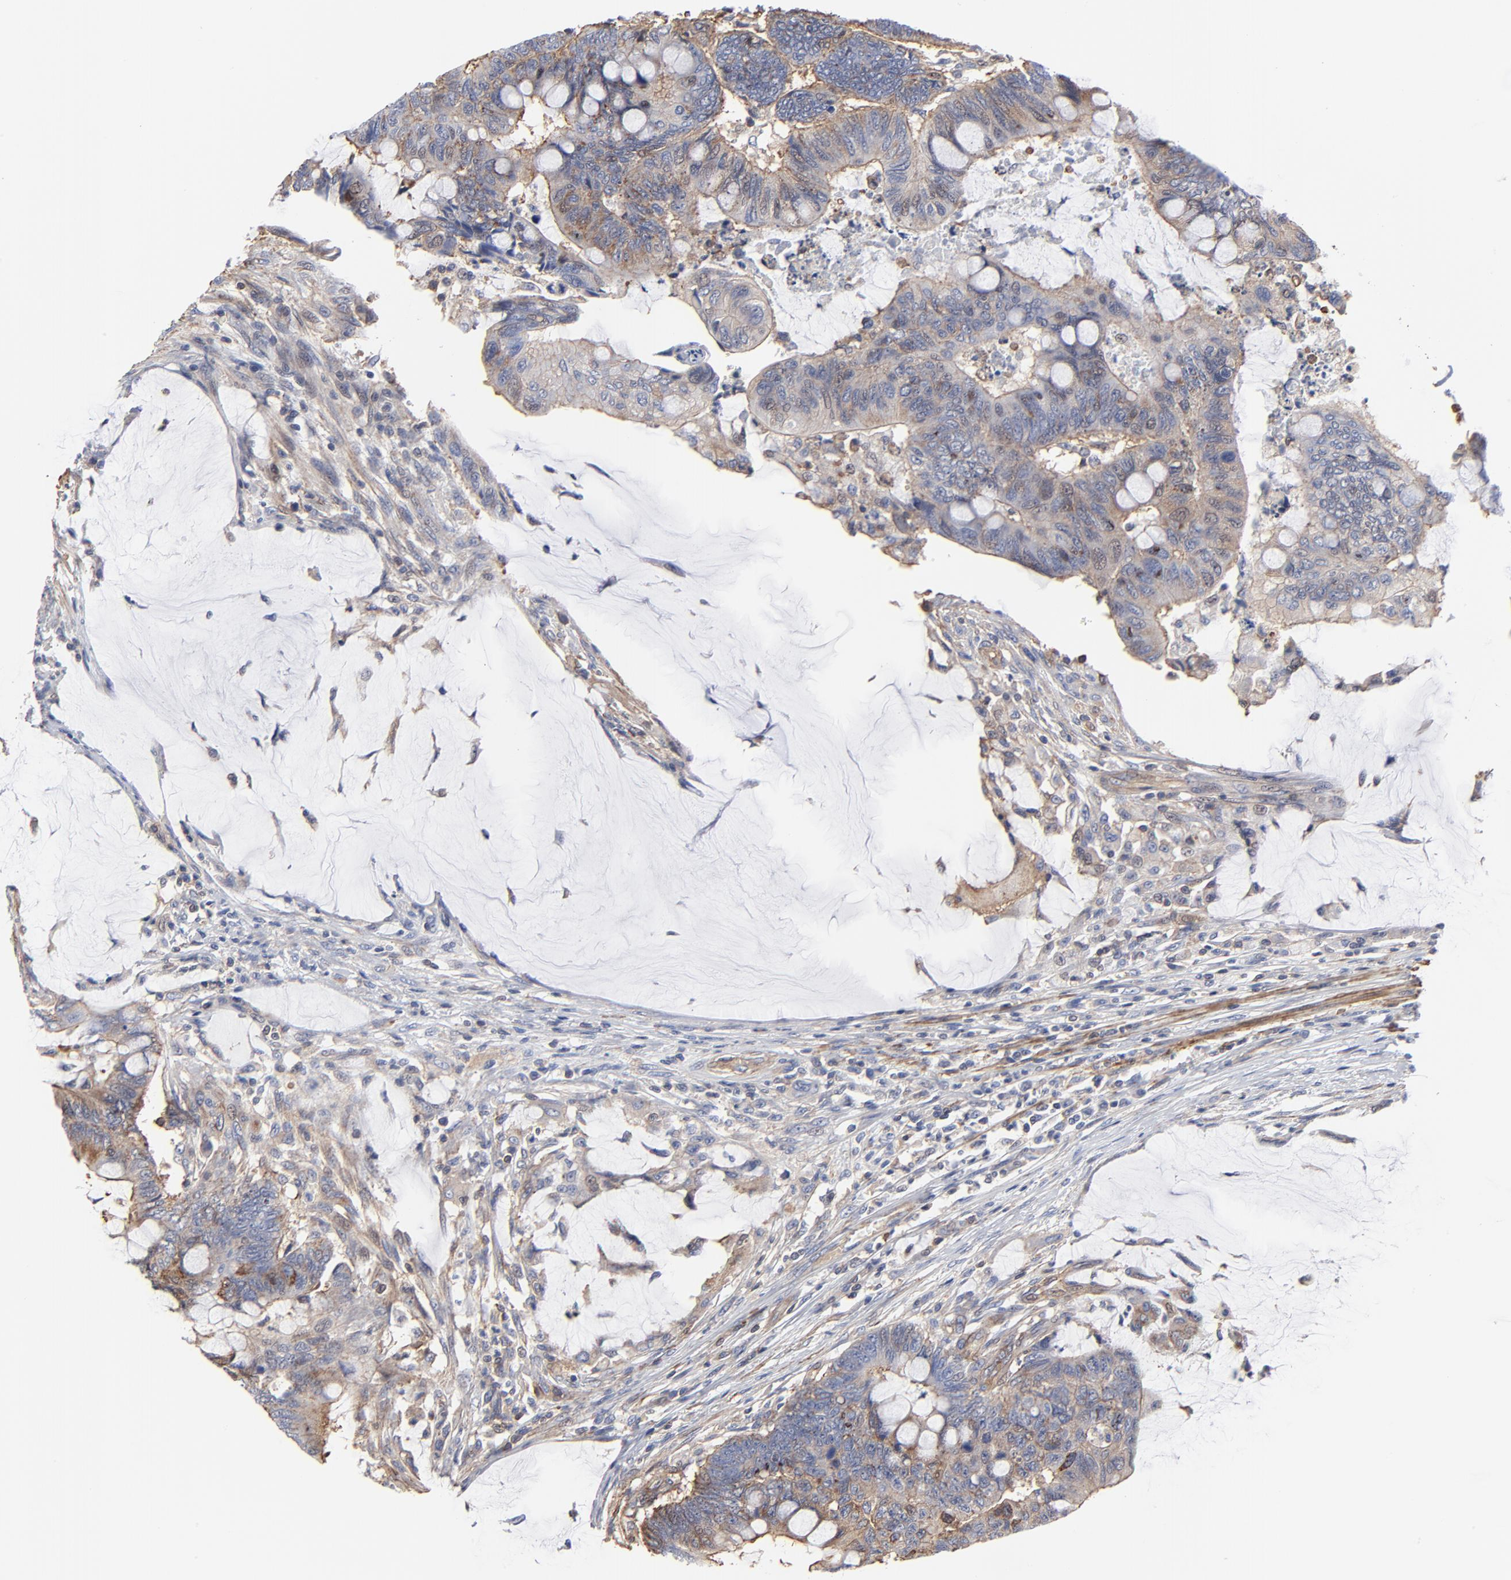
{"staining": {"intensity": "moderate", "quantity": "25%-75%", "location": "cytoplasmic/membranous"}, "tissue": "colorectal cancer", "cell_type": "Tumor cells", "image_type": "cancer", "snomed": [{"axis": "morphology", "description": "Normal tissue, NOS"}, {"axis": "morphology", "description": "Adenocarcinoma, NOS"}, {"axis": "topography", "description": "Rectum"}], "caption": "Colorectal cancer (adenocarcinoma) tissue exhibits moderate cytoplasmic/membranous expression in approximately 25%-75% of tumor cells, visualized by immunohistochemistry.", "gene": "ACTA2", "patient": {"sex": "male", "age": 92}}